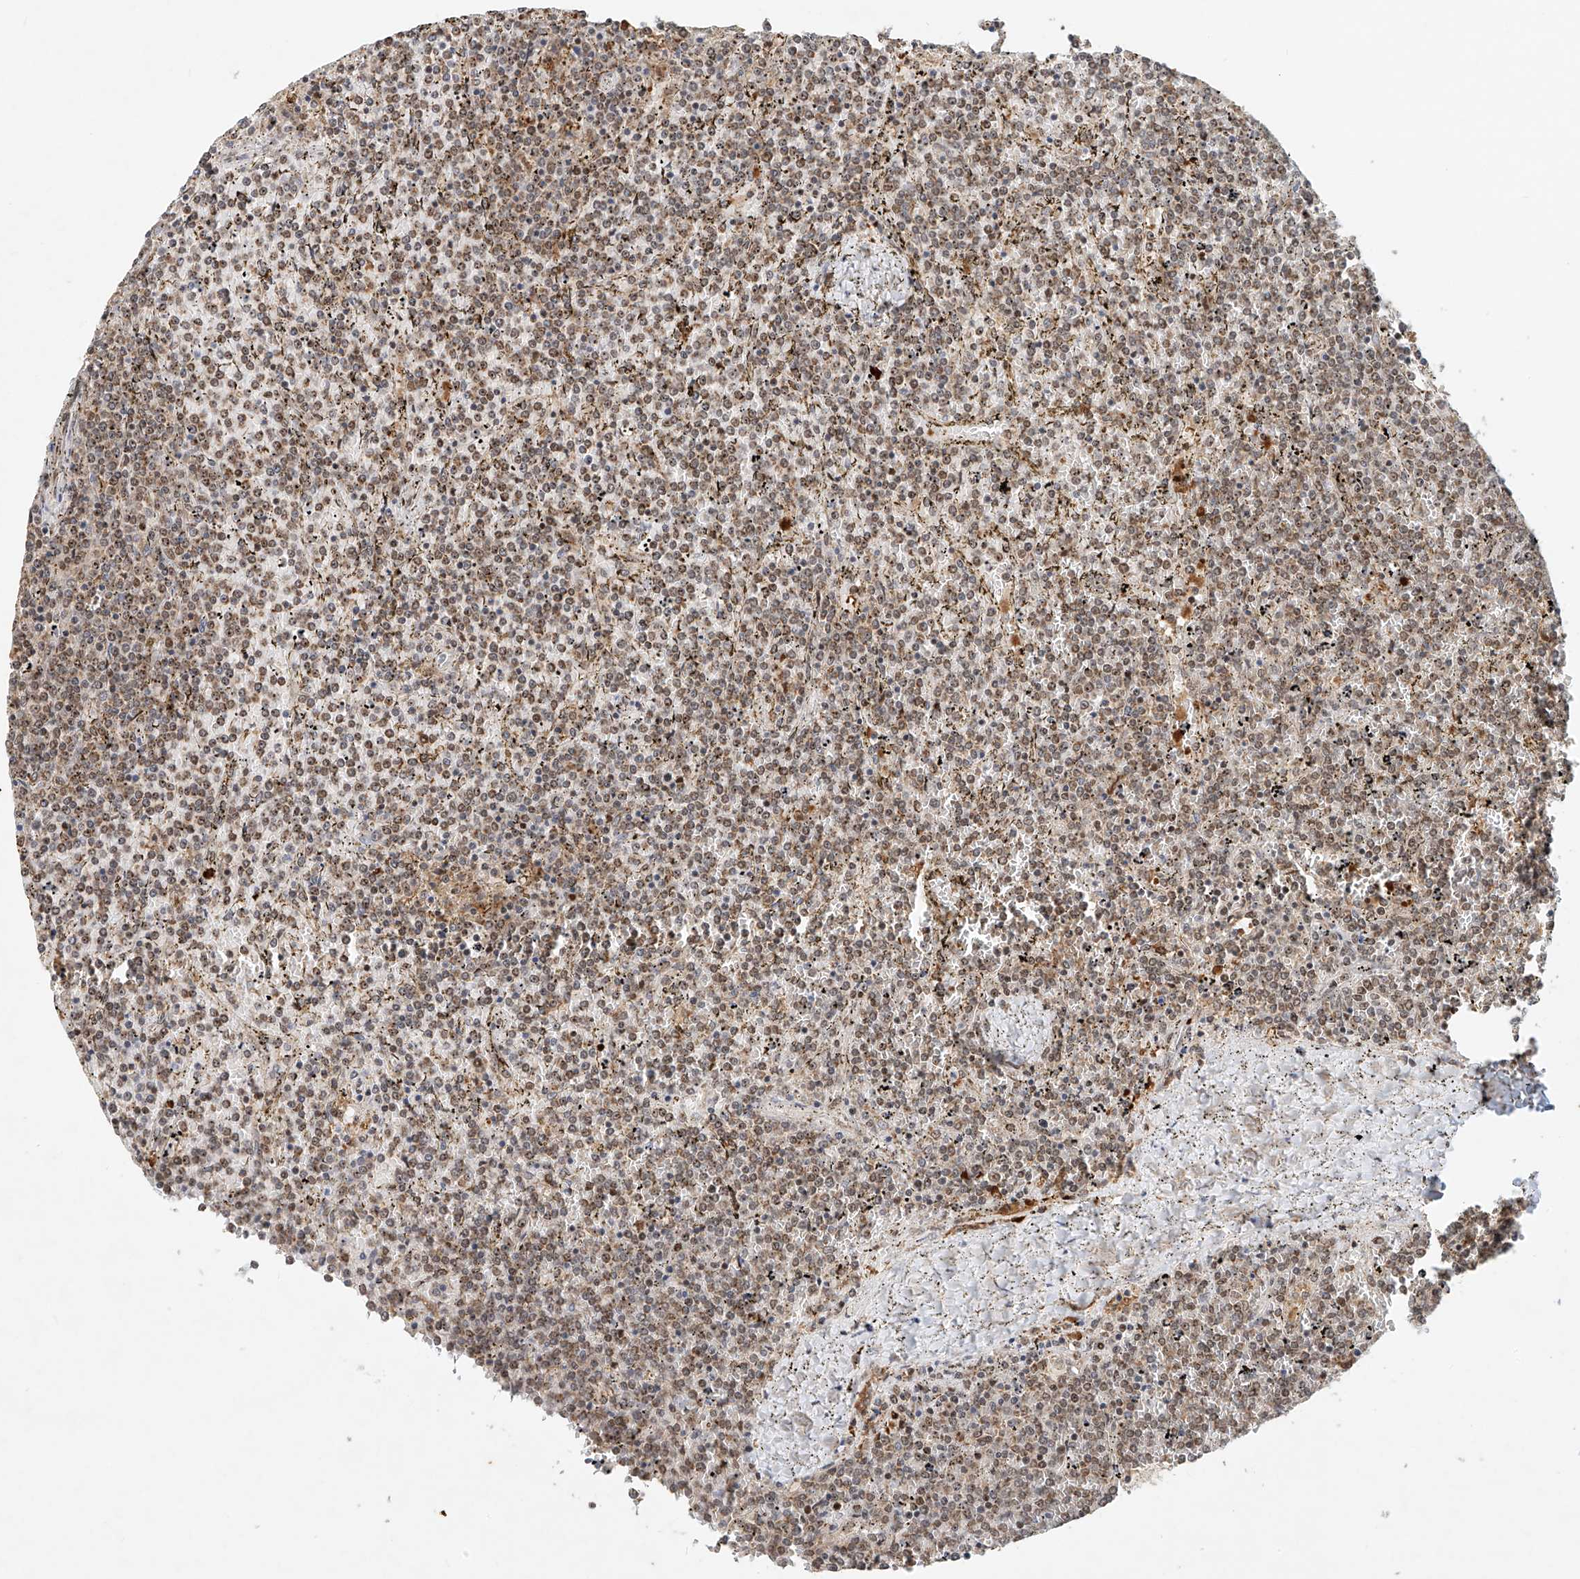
{"staining": {"intensity": "weak", "quantity": "25%-75%", "location": "nuclear"}, "tissue": "lymphoma", "cell_type": "Tumor cells", "image_type": "cancer", "snomed": [{"axis": "morphology", "description": "Malignant lymphoma, non-Hodgkin's type, Low grade"}, {"axis": "topography", "description": "Spleen"}], "caption": "A photomicrograph showing weak nuclear staining in about 25%-75% of tumor cells in malignant lymphoma, non-Hodgkin's type (low-grade), as visualized by brown immunohistochemical staining.", "gene": "SYTL3", "patient": {"sex": "female", "age": 19}}